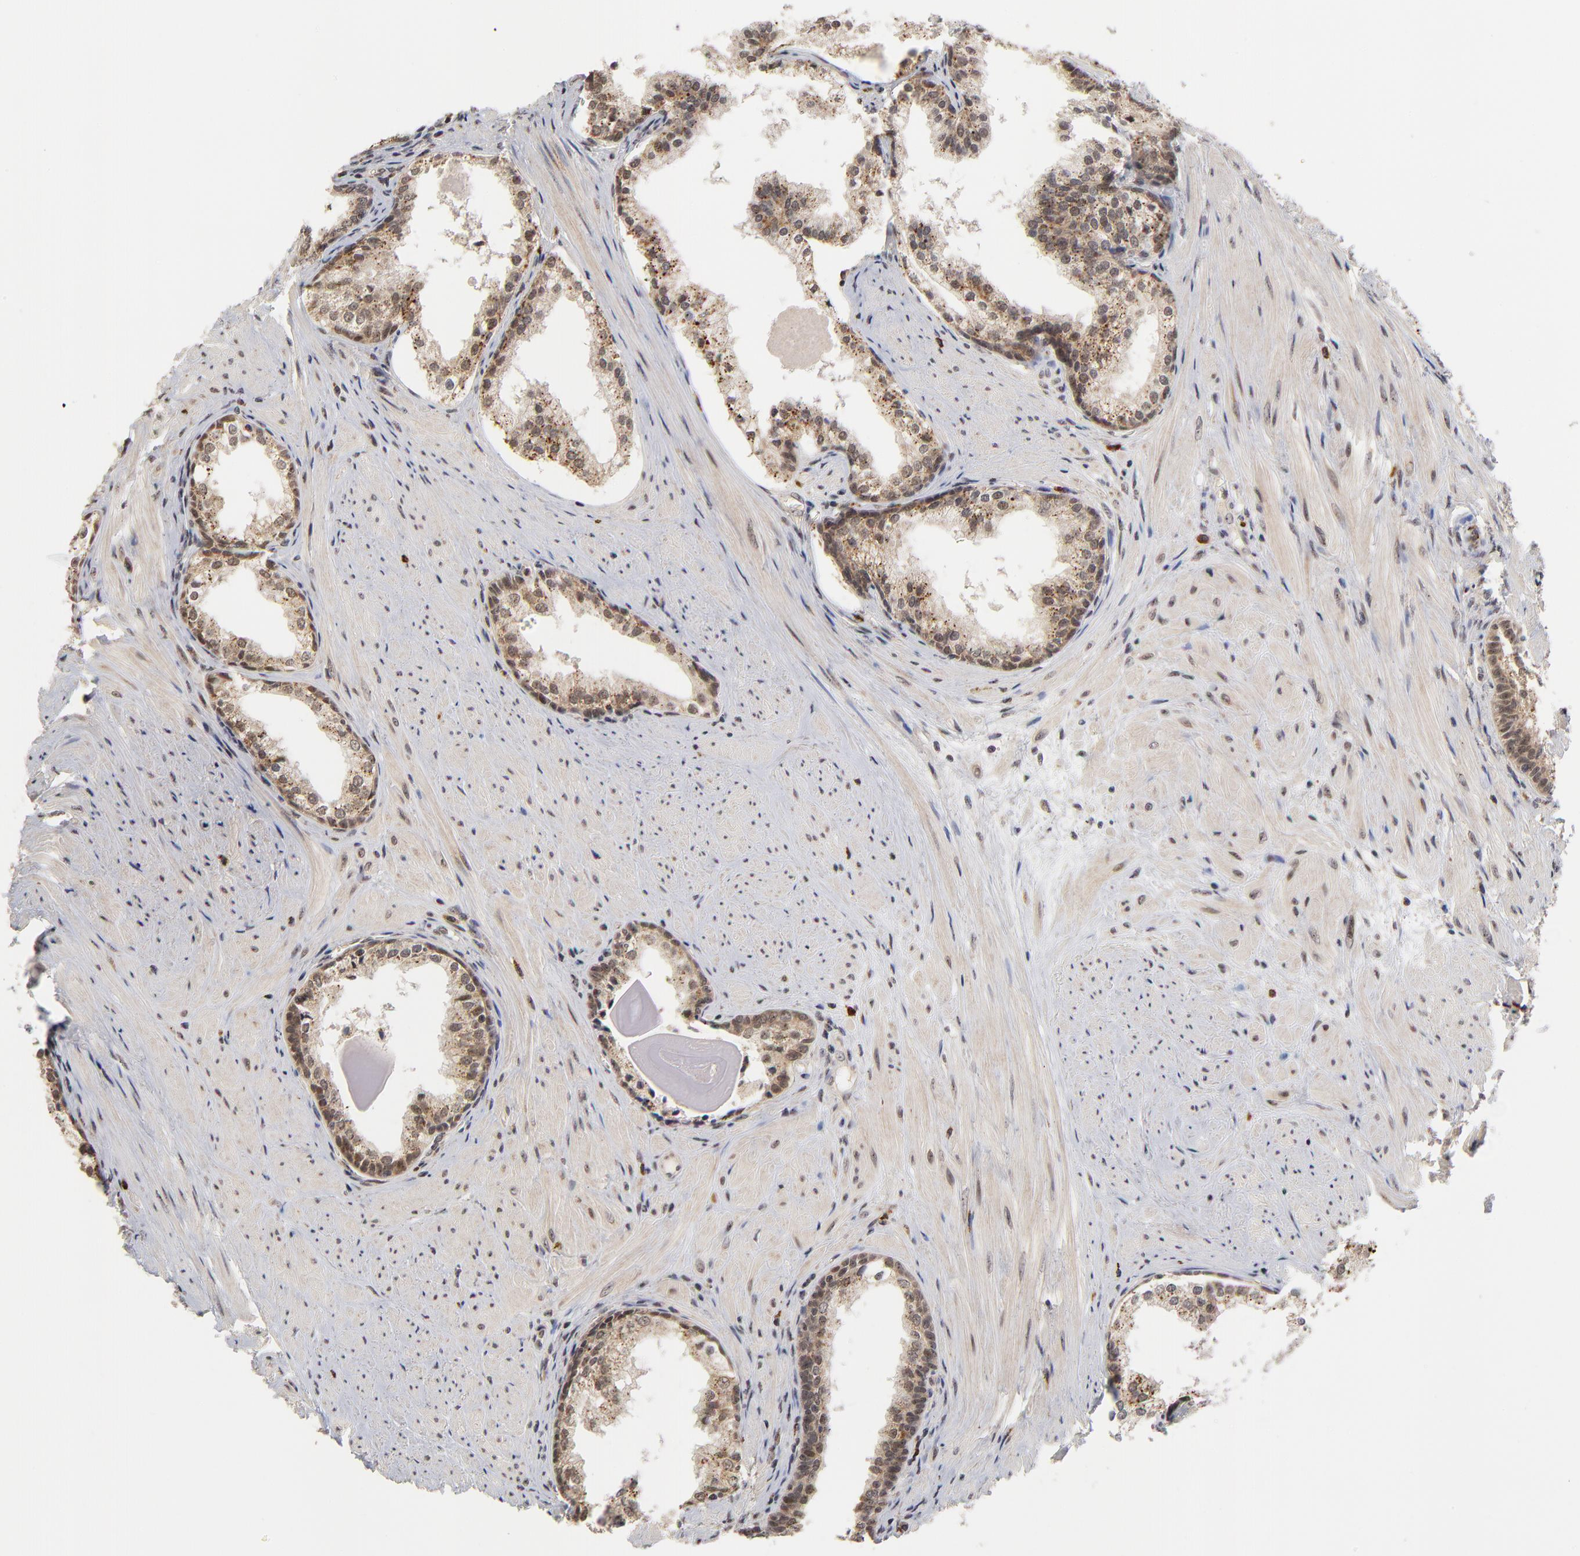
{"staining": {"intensity": "weak", "quantity": ">75%", "location": "cytoplasmic/membranous,nuclear"}, "tissue": "prostate cancer", "cell_type": "Tumor cells", "image_type": "cancer", "snomed": [{"axis": "morphology", "description": "Adenocarcinoma, Medium grade"}, {"axis": "topography", "description": "Prostate"}], "caption": "Brown immunohistochemical staining in prostate cancer exhibits weak cytoplasmic/membranous and nuclear staining in about >75% of tumor cells.", "gene": "ZNF419", "patient": {"sex": "male", "age": 70}}